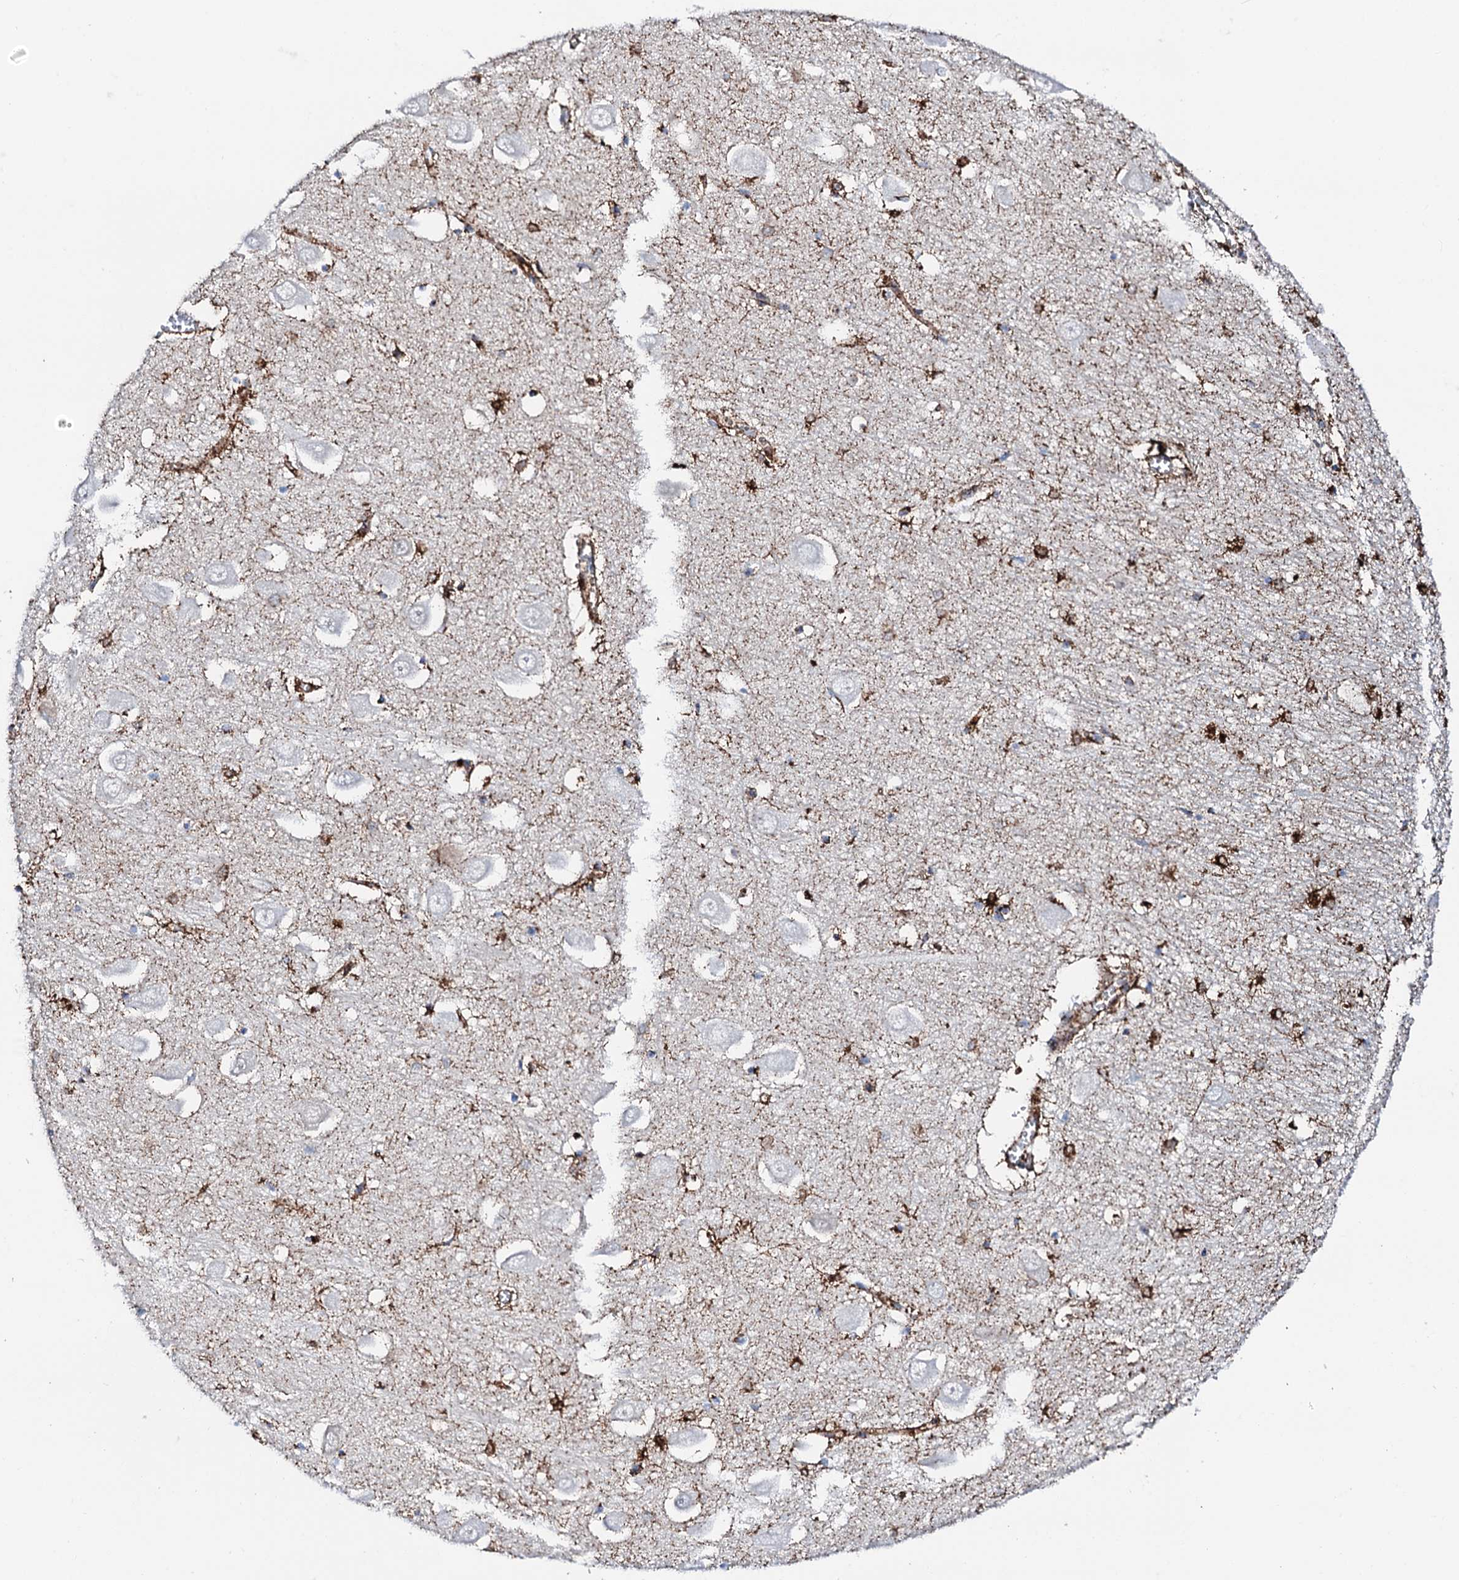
{"staining": {"intensity": "strong", "quantity": "<25%", "location": "cytoplasmic/membranous"}, "tissue": "hippocampus", "cell_type": "Glial cells", "image_type": "normal", "snomed": [{"axis": "morphology", "description": "Normal tissue, NOS"}, {"axis": "topography", "description": "Hippocampus"}], "caption": "About <25% of glial cells in normal hippocampus show strong cytoplasmic/membranous protein expression as visualized by brown immunohistochemical staining.", "gene": "MED13L", "patient": {"sex": "male", "age": 70}}